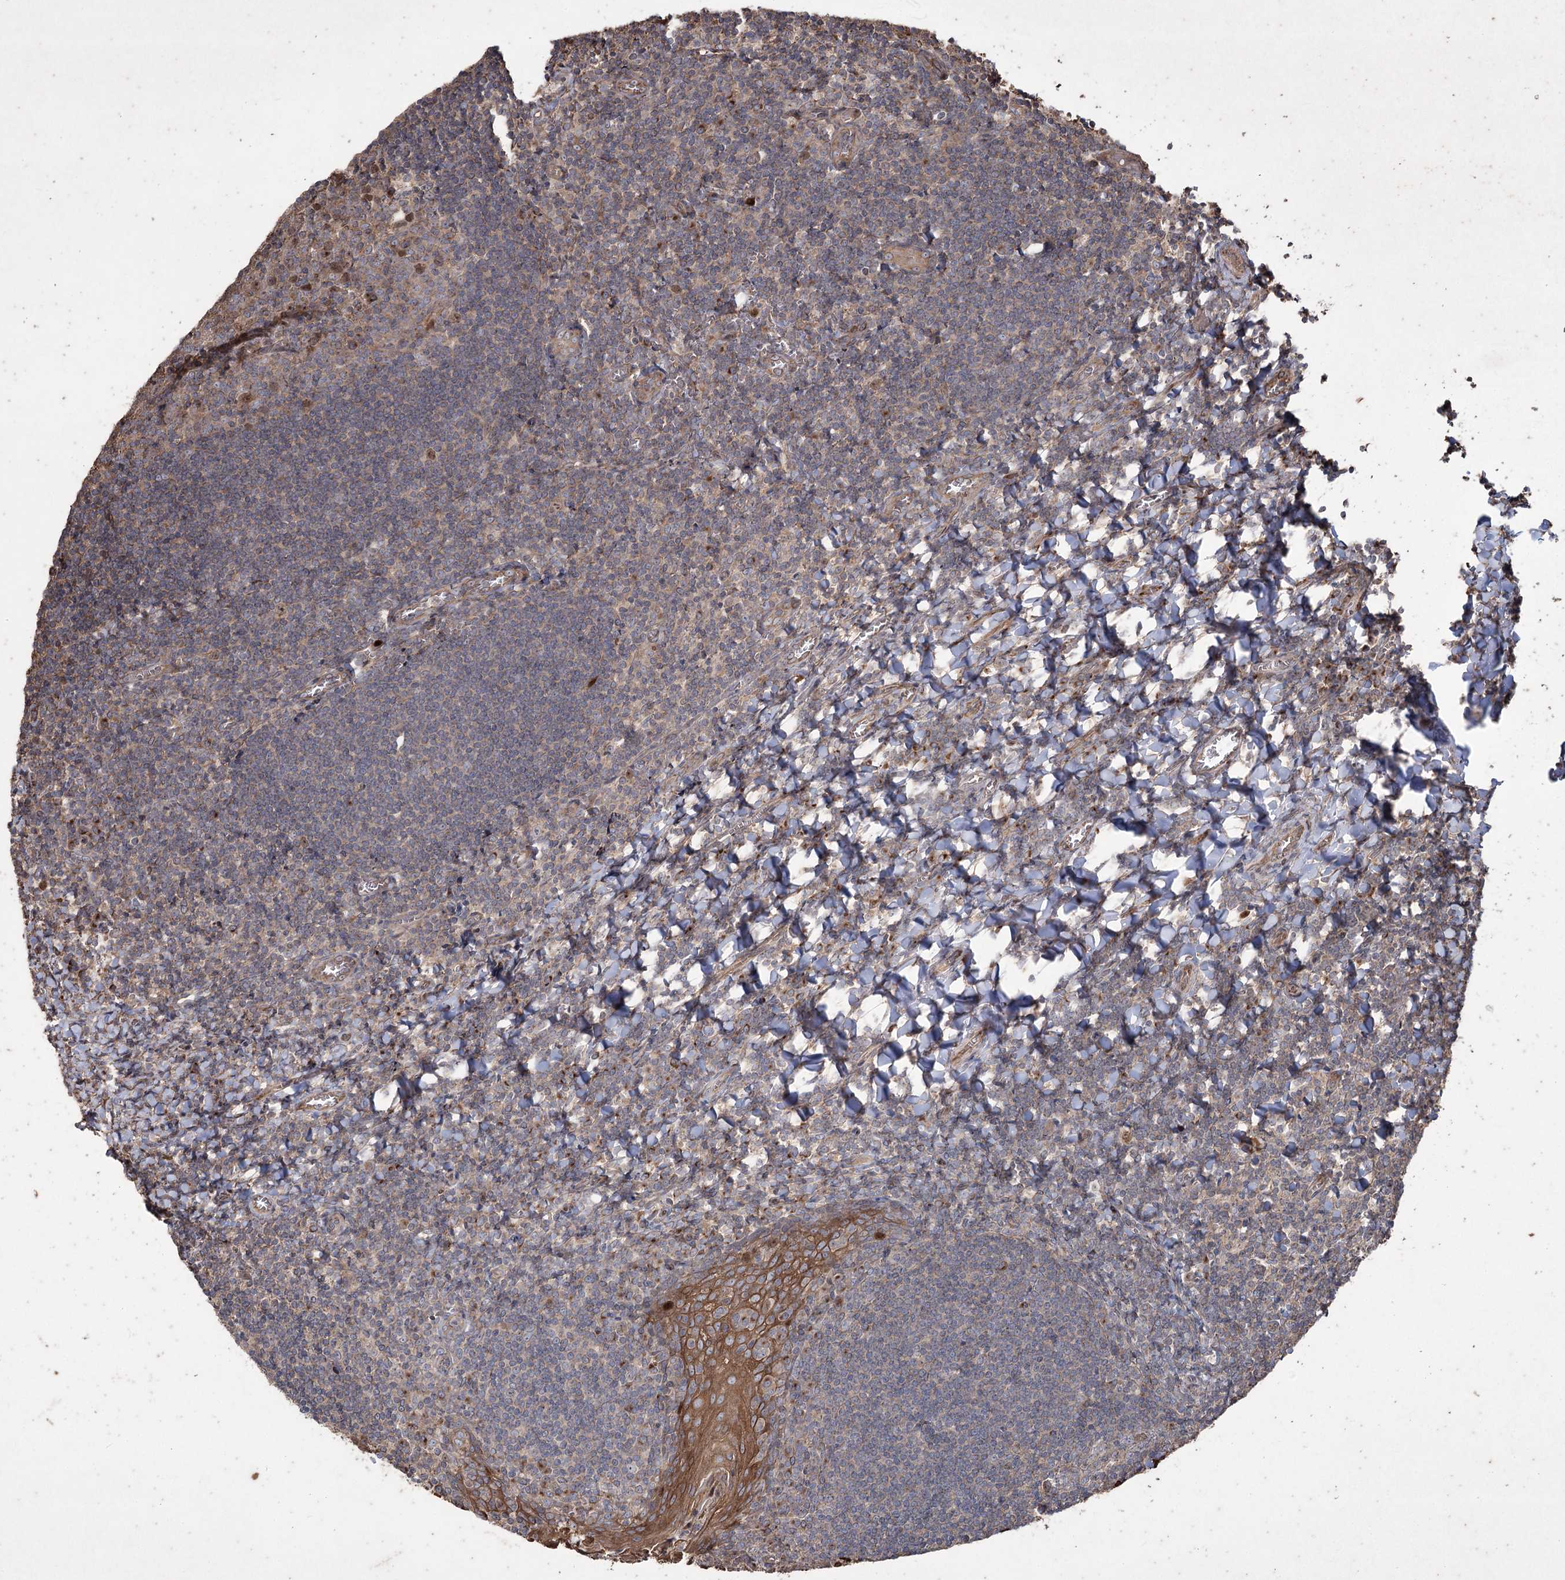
{"staining": {"intensity": "moderate", "quantity": "25%-75%", "location": "cytoplasmic/membranous,nuclear"}, "tissue": "tonsil", "cell_type": "Germinal center cells", "image_type": "normal", "snomed": [{"axis": "morphology", "description": "Normal tissue, NOS"}, {"axis": "topography", "description": "Tonsil"}], "caption": "This micrograph displays unremarkable tonsil stained with immunohistochemistry (IHC) to label a protein in brown. The cytoplasmic/membranous,nuclear of germinal center cells show moderate positivity for the protein. Nuclei are counter-stained blue.", "gene": "PRC1", "patient": {"sex": "male", "age": 27}}